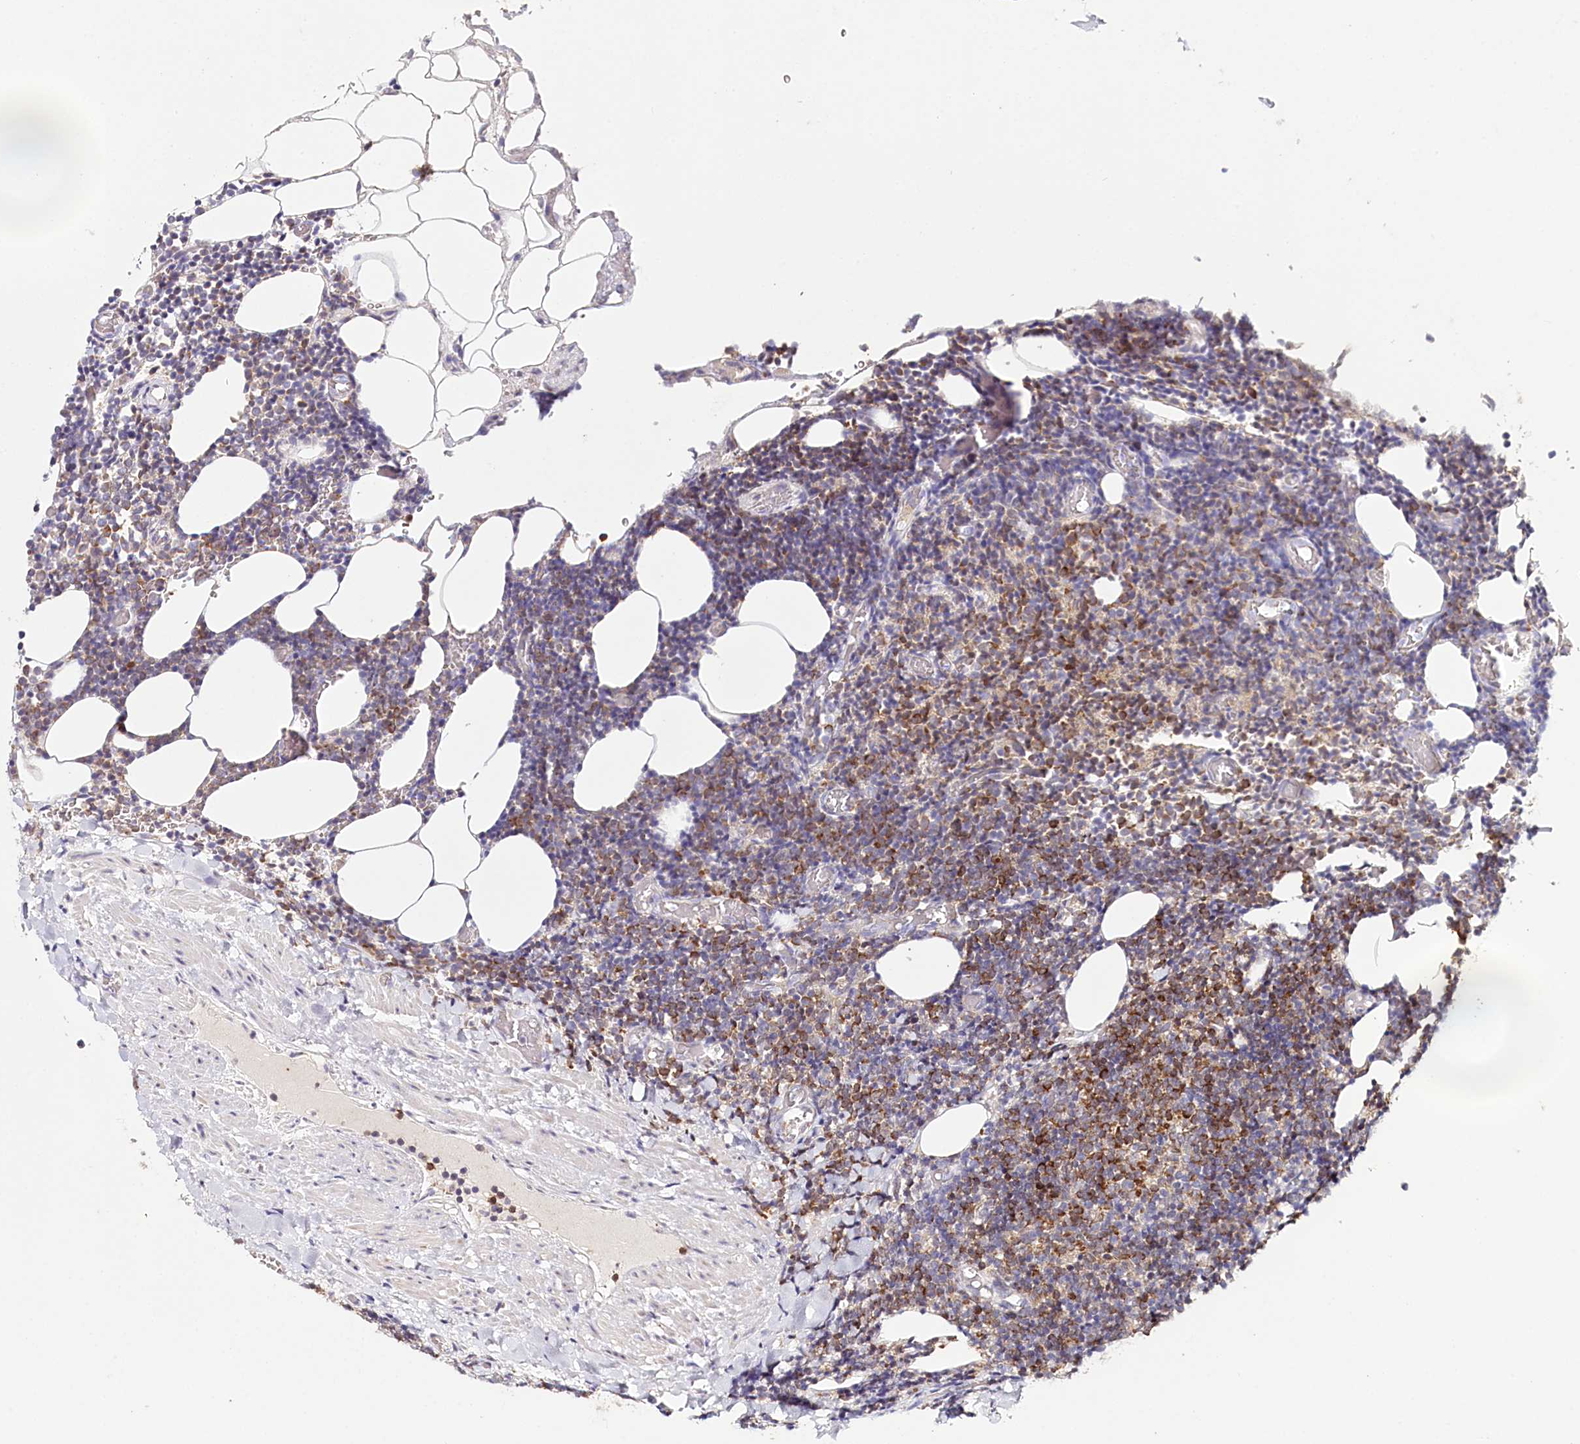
{"staining": {"intensity": "moderate", "quantity": "25%-75%", "location": "cytoplasmic/membranous,nuclear"}, "tissue": "lymphoma", "cell_type": "Tumor cells", "image_type": "cancer", "snomed": [{"axis": "morphology", "description": "Malignant lymphoma, non-Hodgkin's type, Low grade"}, {"axis": "topography", "description": "Lymph node"}], "caption": "Protein expression analysis of low-grade malignant lymphoma, non-Hodgkin's type reveals moderate cytoplasmic/membranous and nuclear positivity in approximately 25%-75% of tumor cells. The staining was performed using DAB, with brown indicating positive protein expression. Nuclei are stained blue with hematoxylin.", "gene": "DAPK1", "patient": {"sex": "male", "age": 66}}